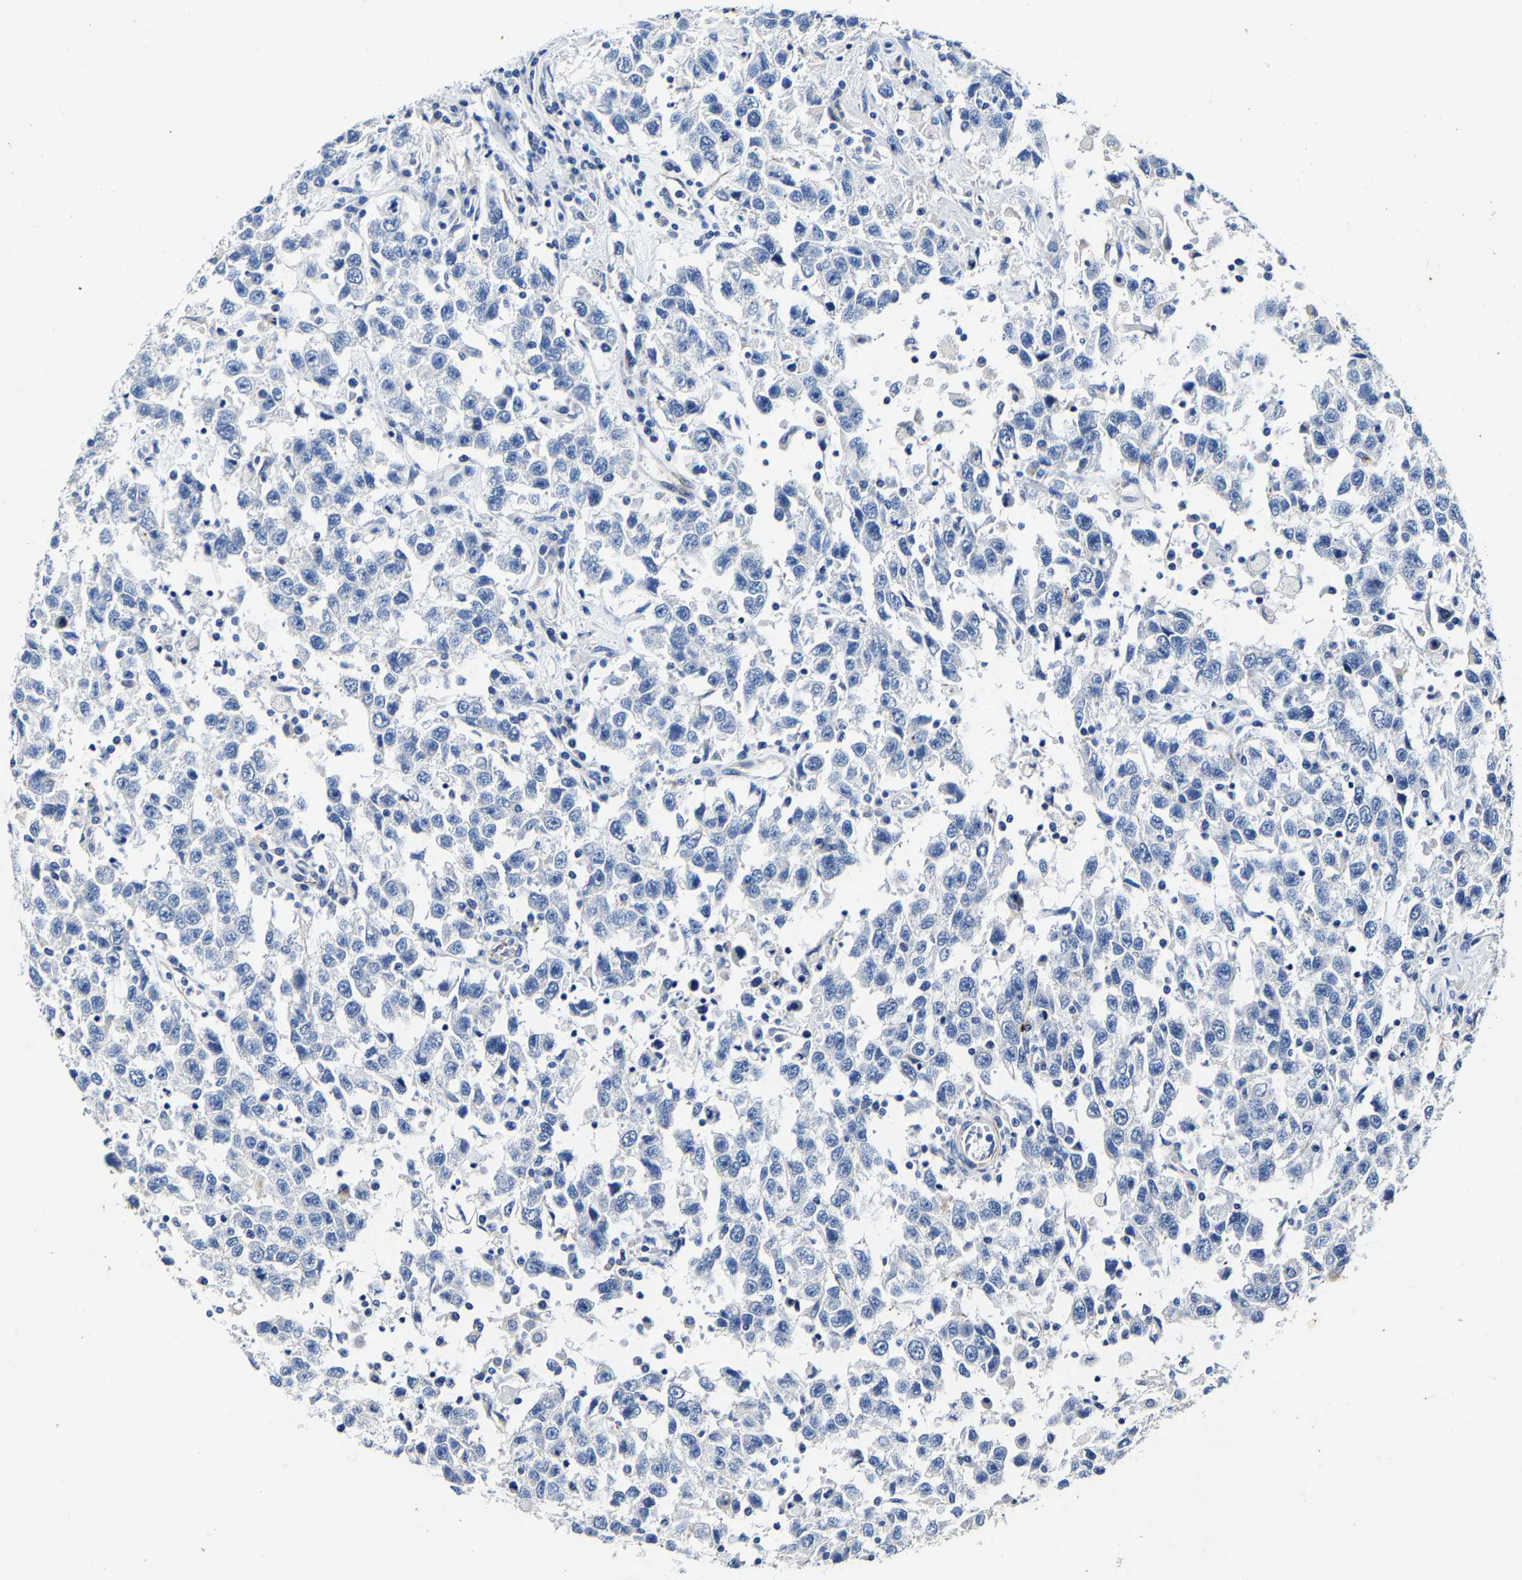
{"staining": {"intensity": "negative", "quantity": "none", "location": "none"}, "tissue": "testis cancer", "cell_type": "Tumor cells", "image_type": "cancer", "snomed": [{"axis": "morphology", "description": "Seminoma, NOS"}, {"axis": "topography", "description": "Testis"}], "caption": "Tumor cells are negative for brown protein staining in testis cancer (seminoma).", "gene": "MMEL1", "patient": {"sex": "male", "age": 41}}